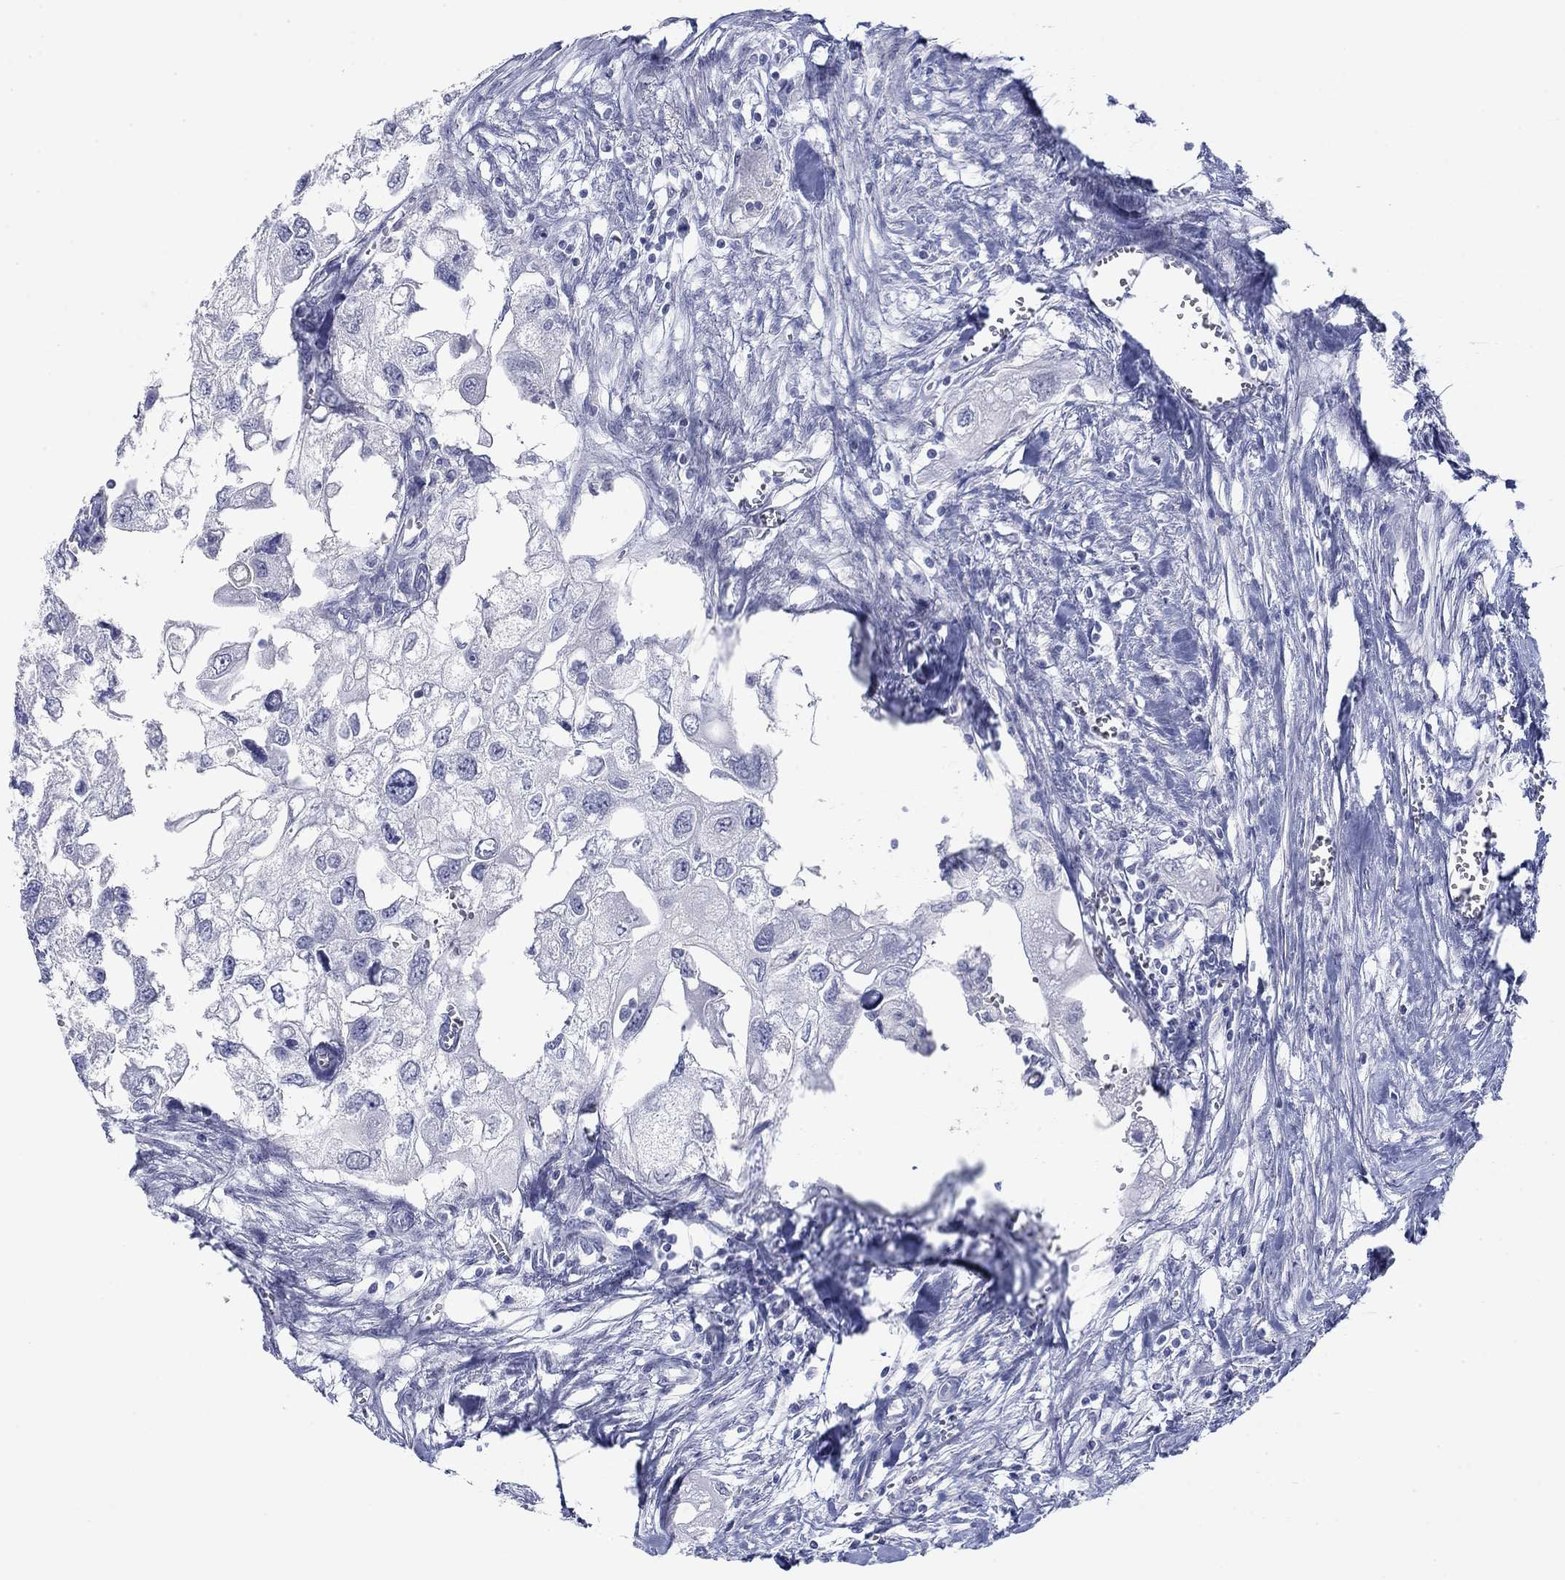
{"staining": {"intensity": "negative", "quantity": "none", "location": "none"}, "tissue": "urothelial cancer", "cell_type": "Tumor cells", "image_type": "cancer", "snomed": [{"axis": "morphology", "description": "Urothelial carcinoma, High grade"}, {"axis": "topography", "description": "Urinary bladder"}], "caption": "There is no significant staining in tumor cells of urothelial cancer.", "gene": "PDYN", "patient": {"sex": "male", "age": 59}}